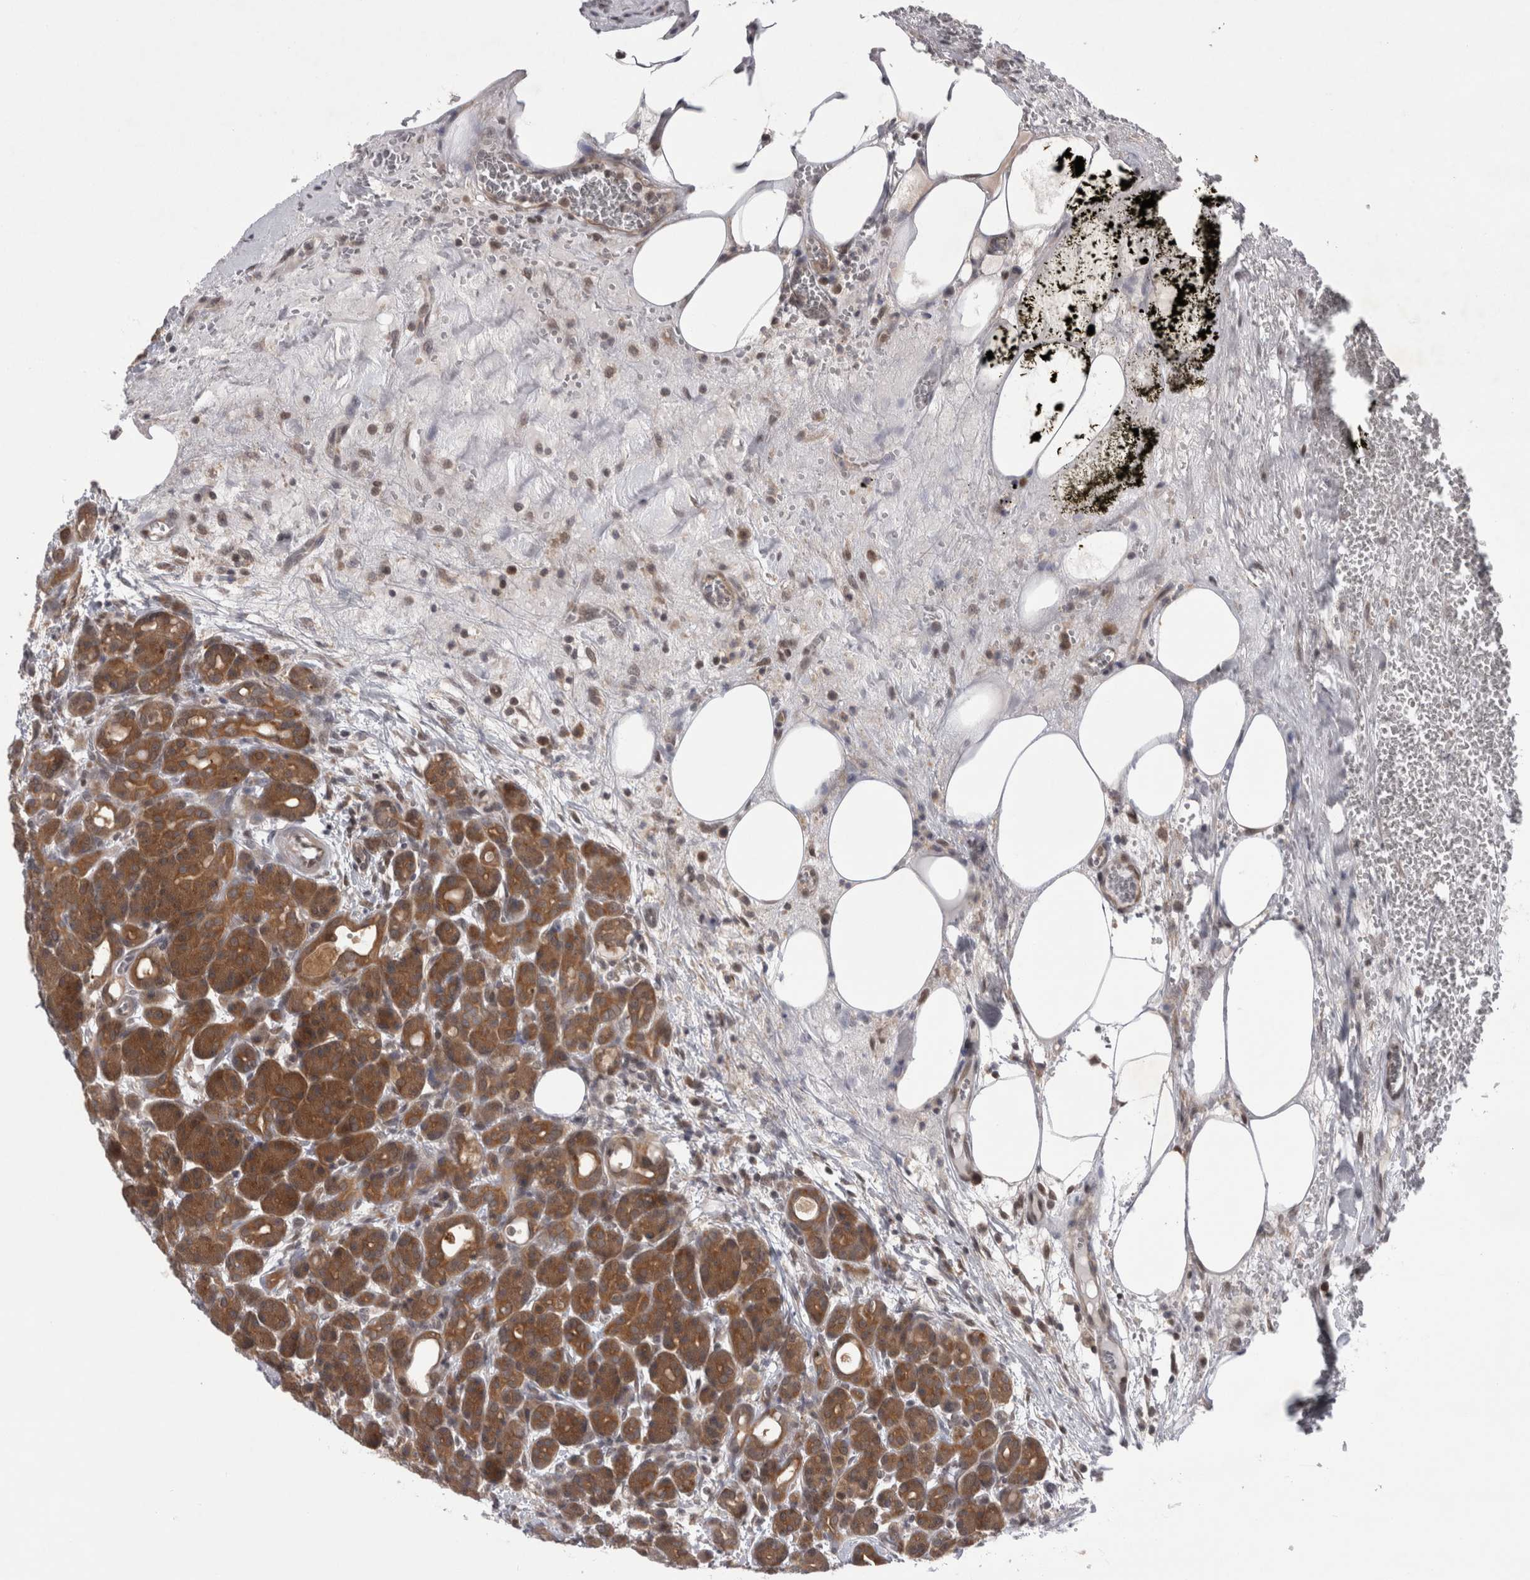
{"staining": {"intensity": "strong", "quantity": ">75%", "location": "cytoplasmic/membranous"}, "tissue": "pancreas", "cell_type": "Exocrine glandular cells", "image_type": "normal", "snomed": [{"axis": "morphology", "description": "Normal tissue, NOS"}, {"axis": "topography", "description": "Pancreas"}], "caption": "Immunohistochemistry (IHC) staining of normal pancreas, which displays high levels of strong cytoplasmic/membranous expression in approximately >75% of exocrine glandular cells indicating strong cytoplasmic/membranous protein expression. The staining was performed using DAB (brown) for protein detection and nuclei were counterstained in hematoxylin (blue).", "gene": "PSMB2", "patient": {"sex": "male", "age": 63}}